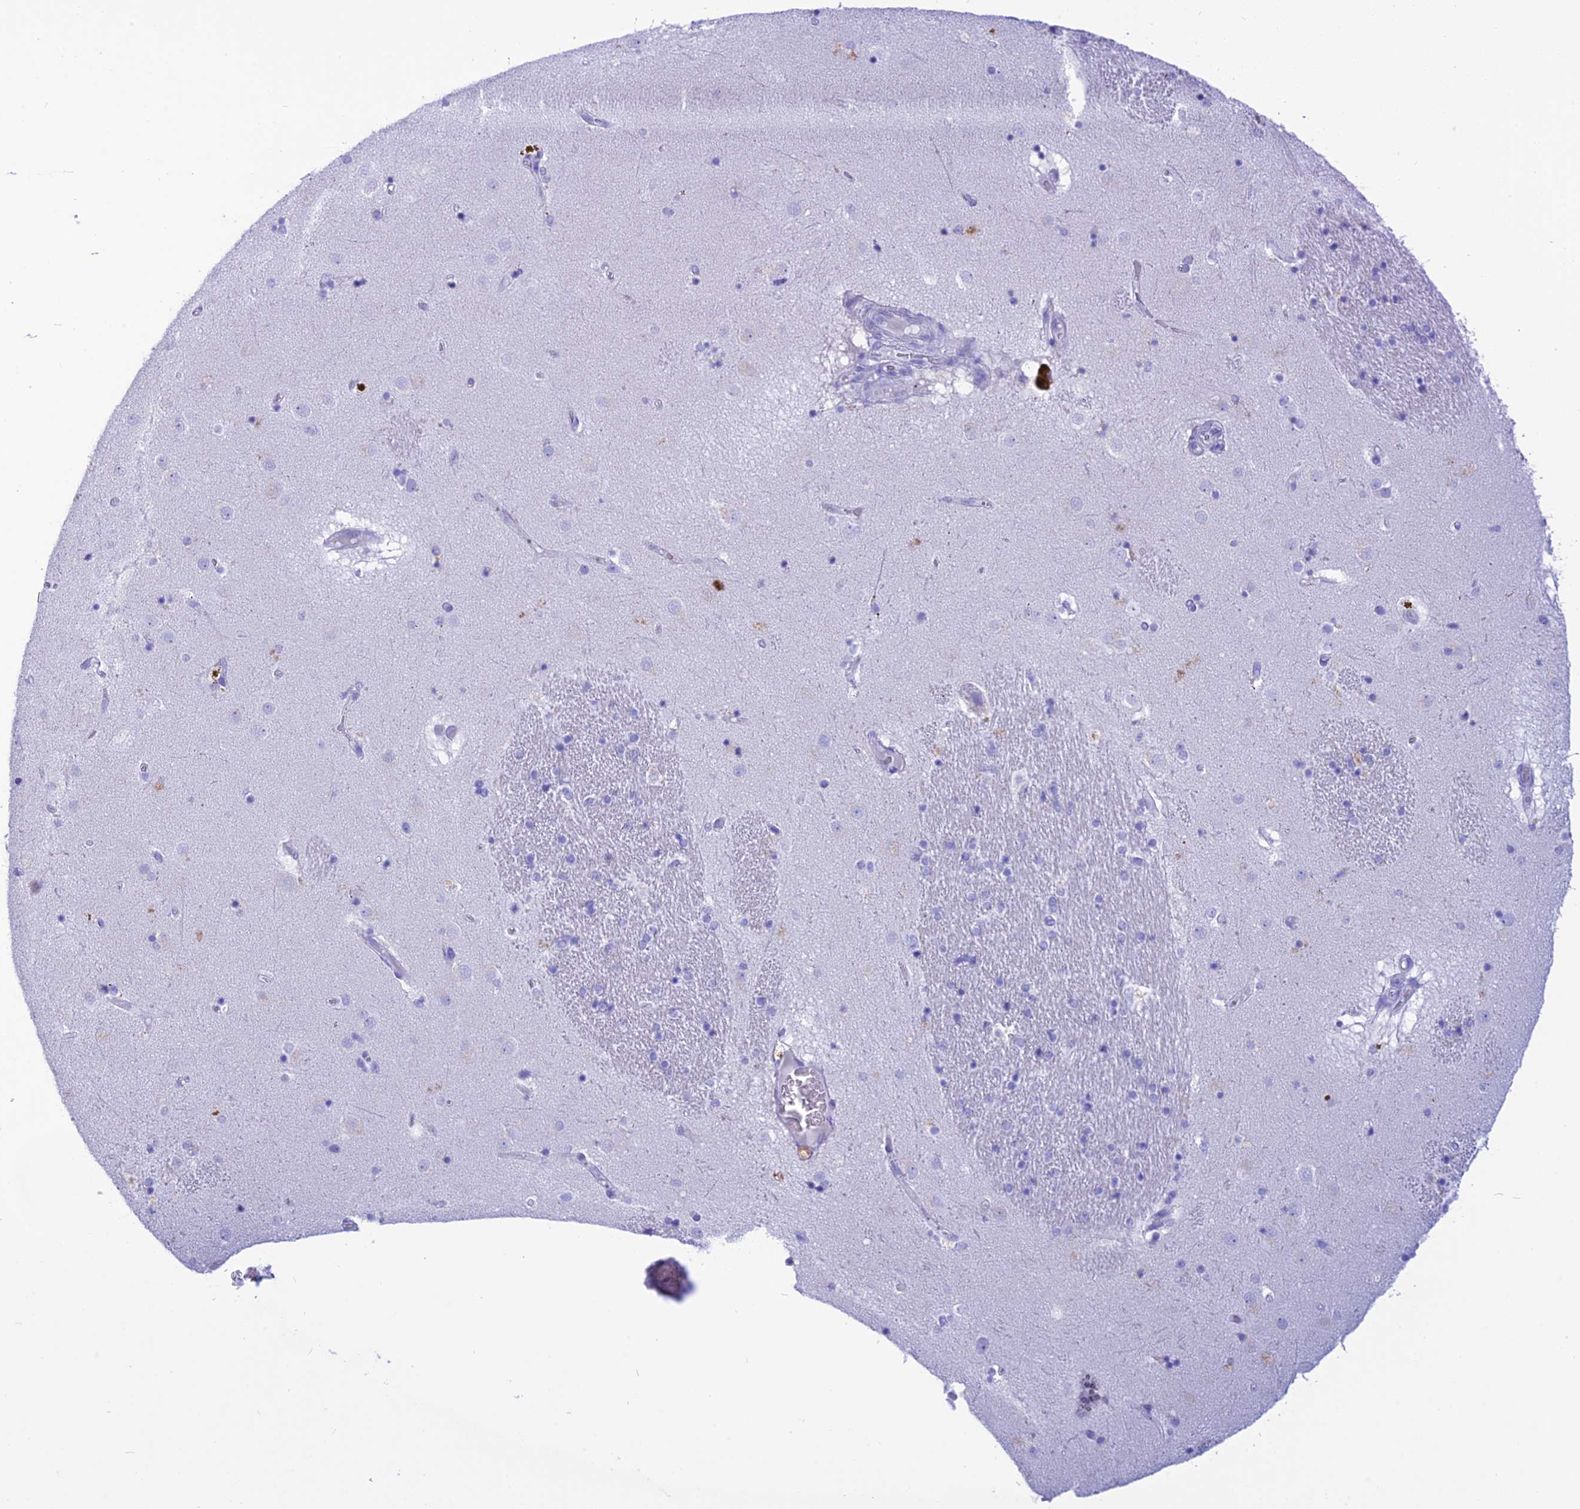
{"staining": {"intensity": "negative", "quantity": "none", "location": "none"}, "tissue": "caudate", "cell_type": "Glial cells", "image_type": "normal", "snomed": [{"axis": "morphology", "description": "Normal tissue, NOS"}, {"axis": "topography", "description": "Lateral ventricle wall"}], "caption": "Image shows no significant protein staining in glial cells of normal caudate. The staining is performed using DAB brown chromogen with nuclei counter-stained in using hematoxylin.", "gene": "GLYATL1B", "patient": {"sex": "male", "age": 70}}